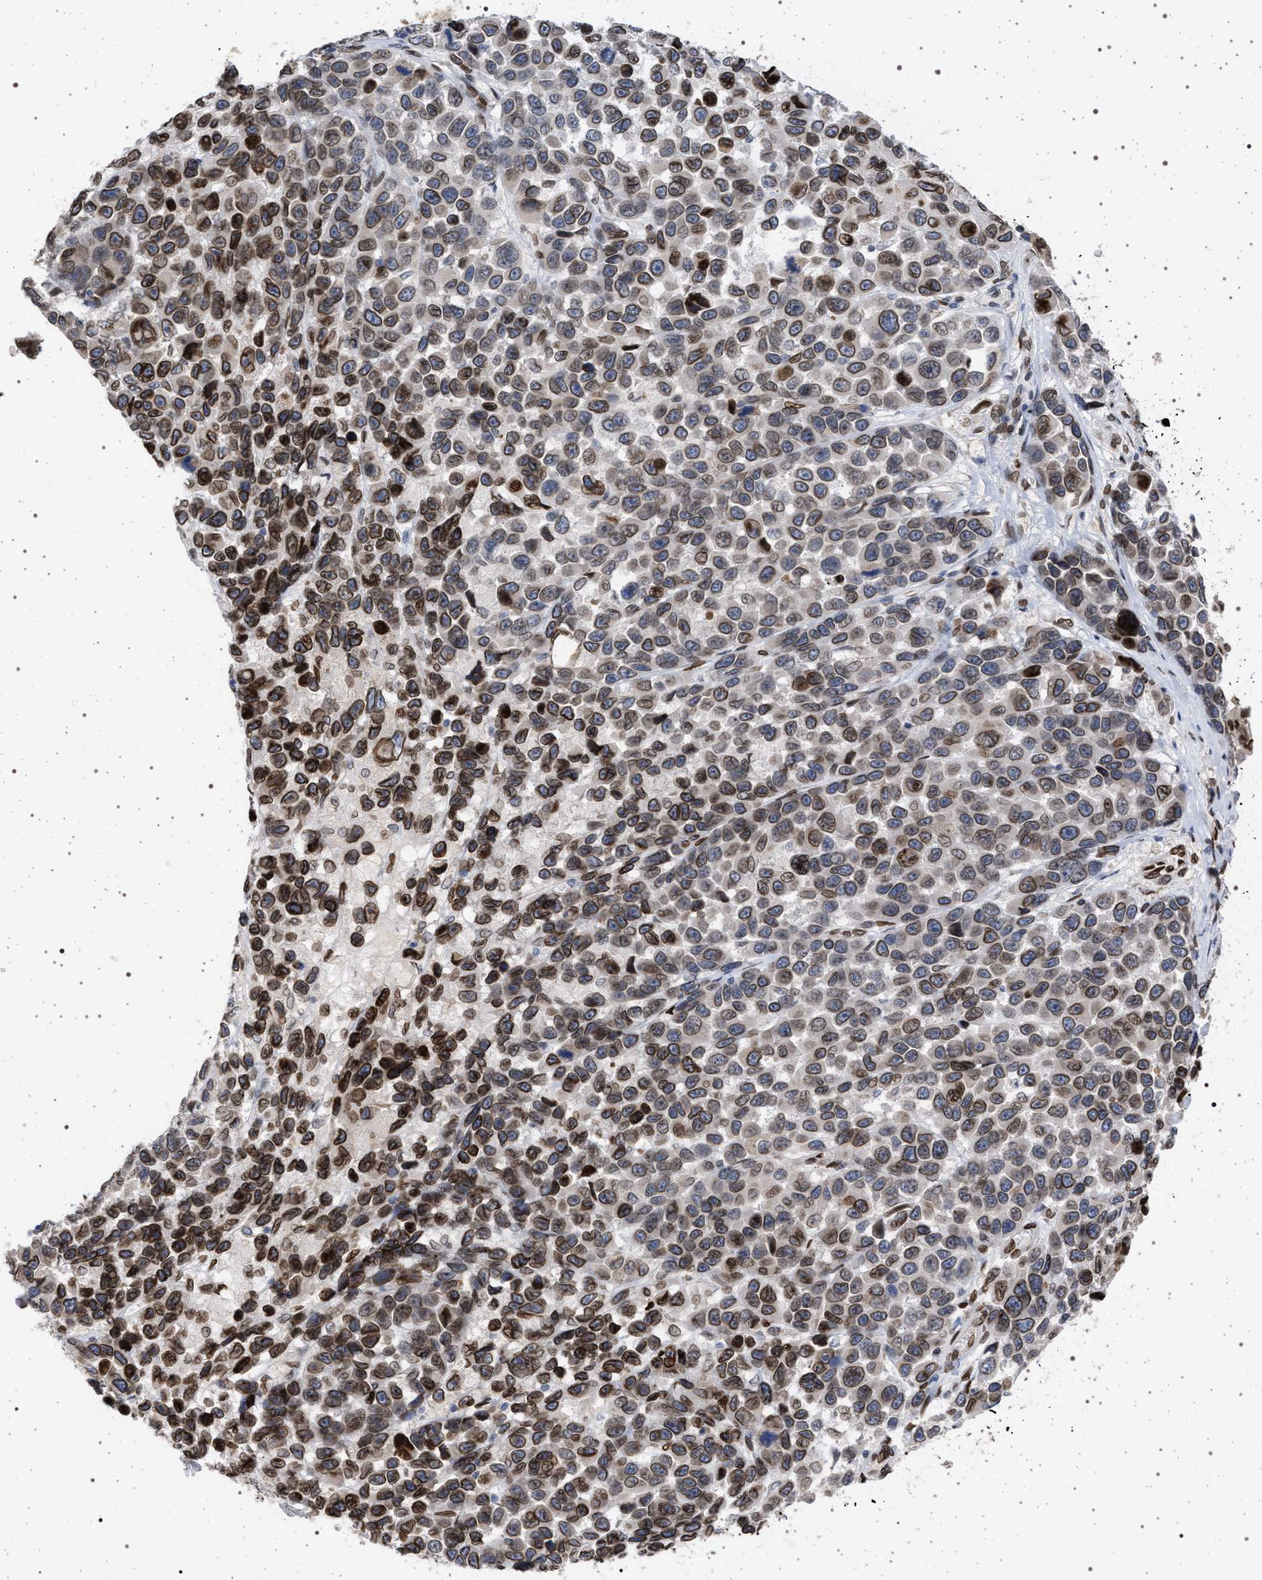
{"staining": {"intensity": "moderate", "quantity": ">75%", "location": "cytoplasmic/membranous,nuclear"}, "tissue": "melanoma", "cell_type": "Tumor cells", "image_type": "cancer", "snomed": [{"axis": "morphology", "description": "Malignant melanoma, NOS"}, {"axis": "topography", "description": "Skin"}], "caption": "Moderate cytoplasmic/membranous and nuclear protein staining is appreciated in about >75% of tumor cells in malignant melanoma.", "gene": "ING2", "patient": {"sex": "male", "age": 53}}